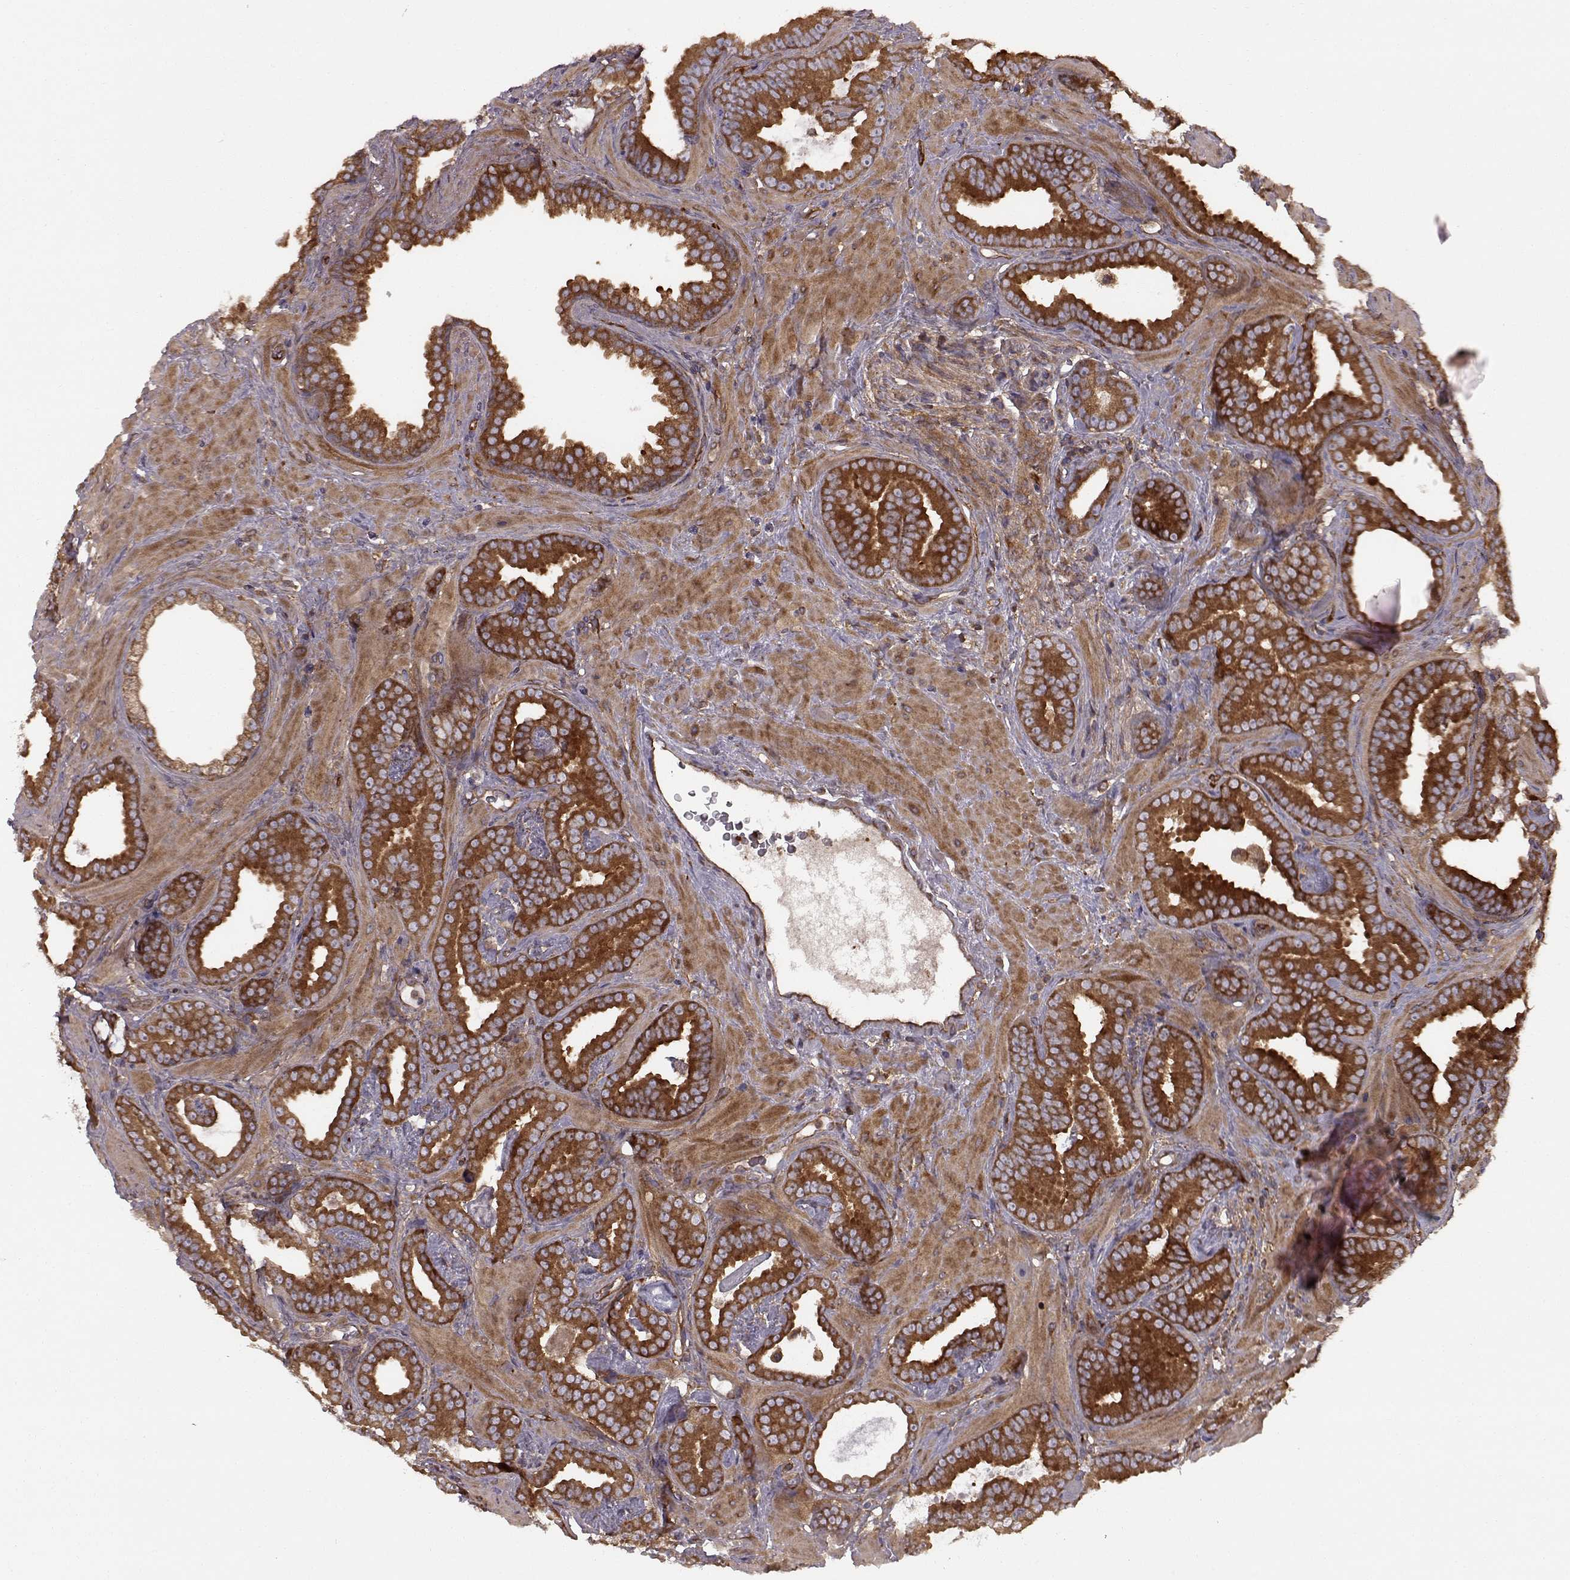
{"staining": {"intensity": "strong", "quantity": ">75%", "location": "cytoplasmic/membranous"}, "tissue": "prostate cancer", "cell_type": "Tumor cells", "image_type": "cancer", "snomed": [{"axis": "morphology", "description": "Adenocarcinoma, Low grade"}, {"axis": "topography", "description": "Prostate"}], "caption": "Adenocarcinoma (low-grade) (prostate) was stained to show a protein in brown. There is high levels of strong cytoplasmic/membranous positivity in approximately >75% of tumor cells. The staining was performed using DAB (3,3'-diaminobenzidine), with brown indicating positive protein expression. Nuclei are stained blue with hematoxylin.", "gene": "RABGAP1", "patient": {"sex": "male", "age": 63}}